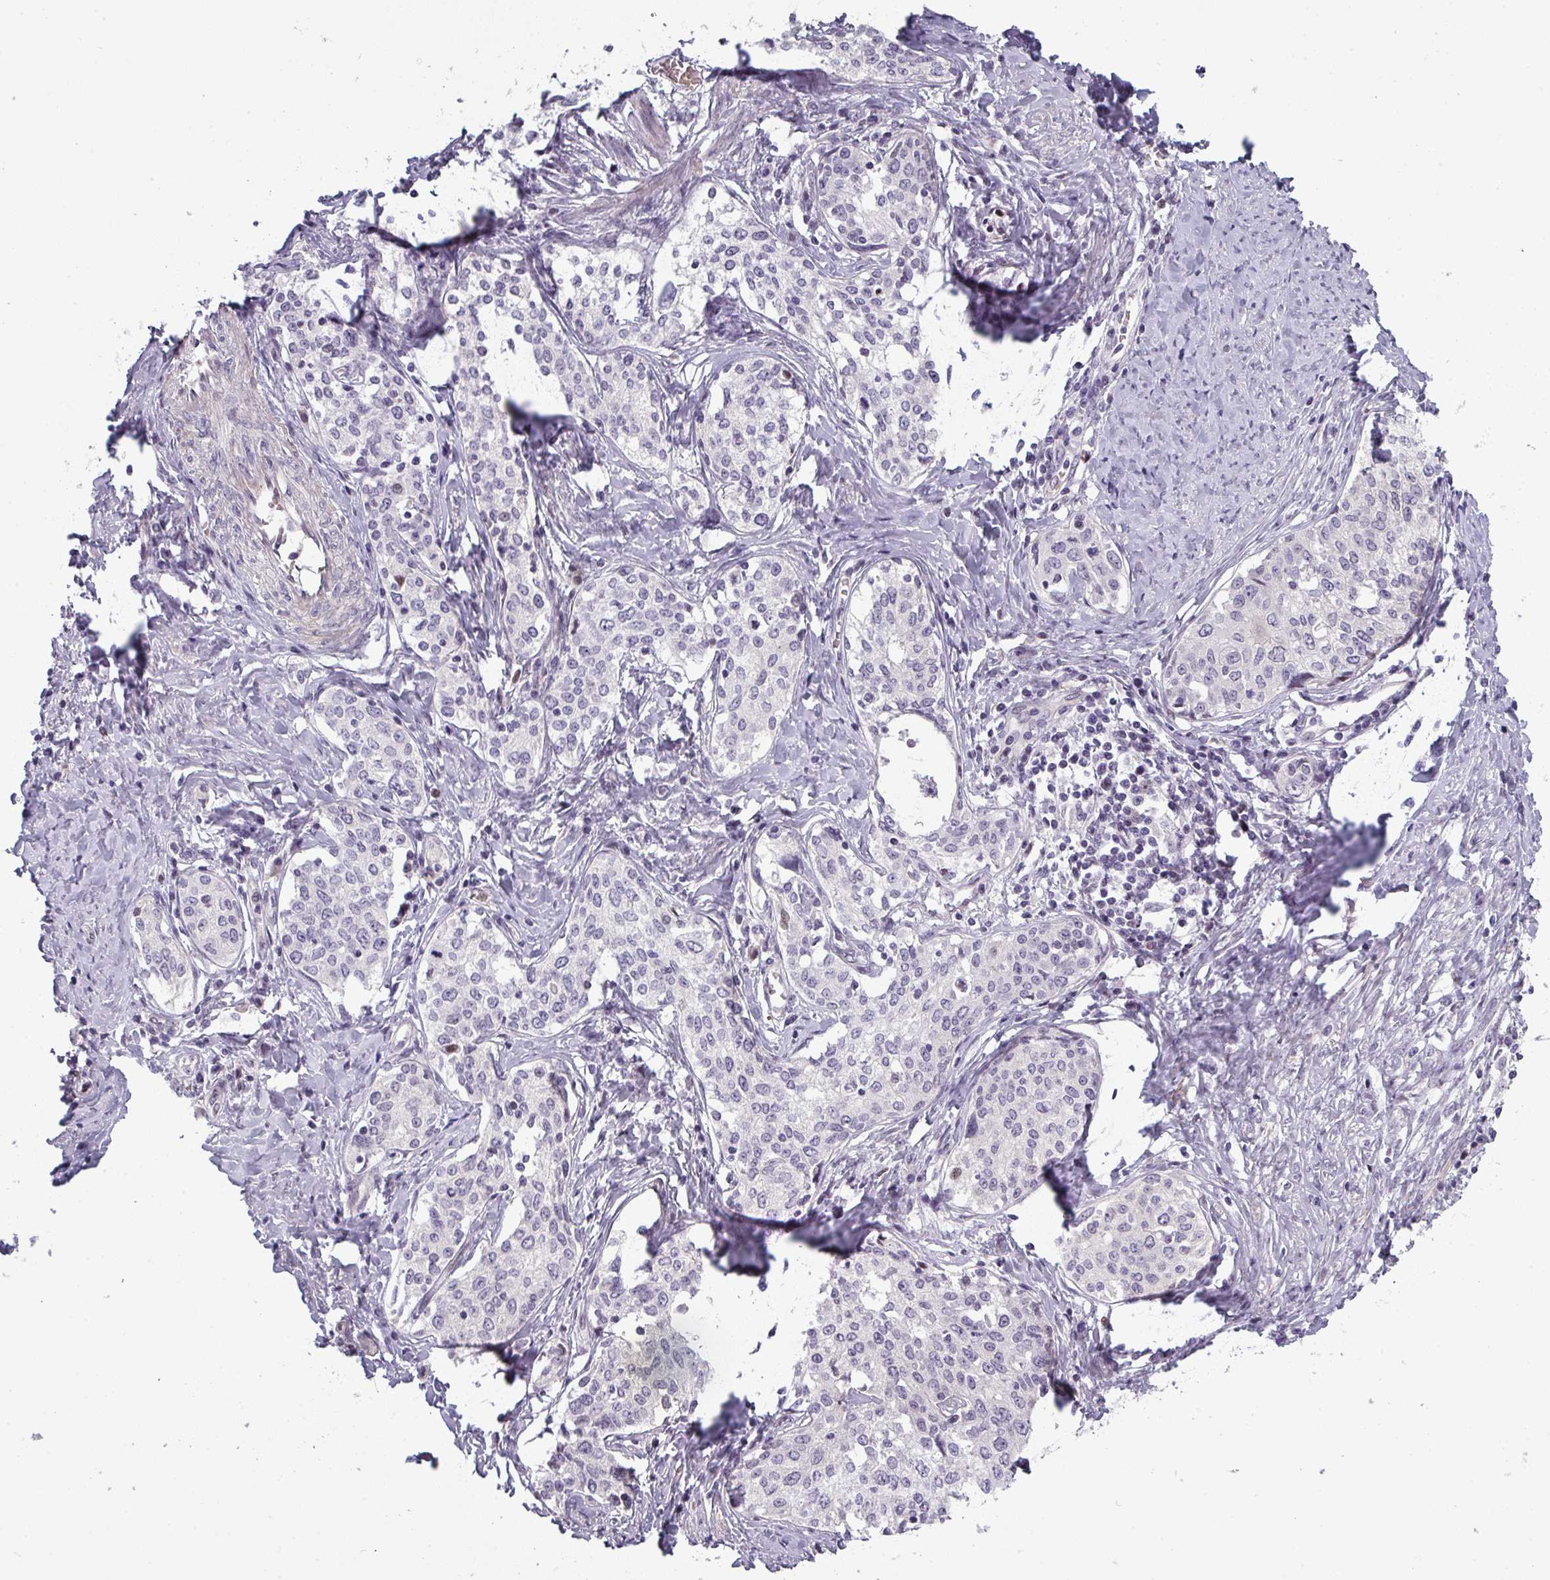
{"staining": {"intensity": "negative", "quantity": "none", "location": "none"}, "tissue": "cervical cancer", "cell_type": "Tumor cells", "image_type": "cancer", "snomed": [{"axis": "morphology", "description": "Squamous cell carcinoma, NOS"}, {"axis": "morphology", "description": "Adenocarcinoma, NOS"}, {"axis": "topography", "description": "Cervix"}], "caption": "Immunohistochemical staining of human cervical cancer reveals no significant expression in tumor cells.", "gene": "PRAMEF12", "patient": {"sex": "female", "age": 52}}